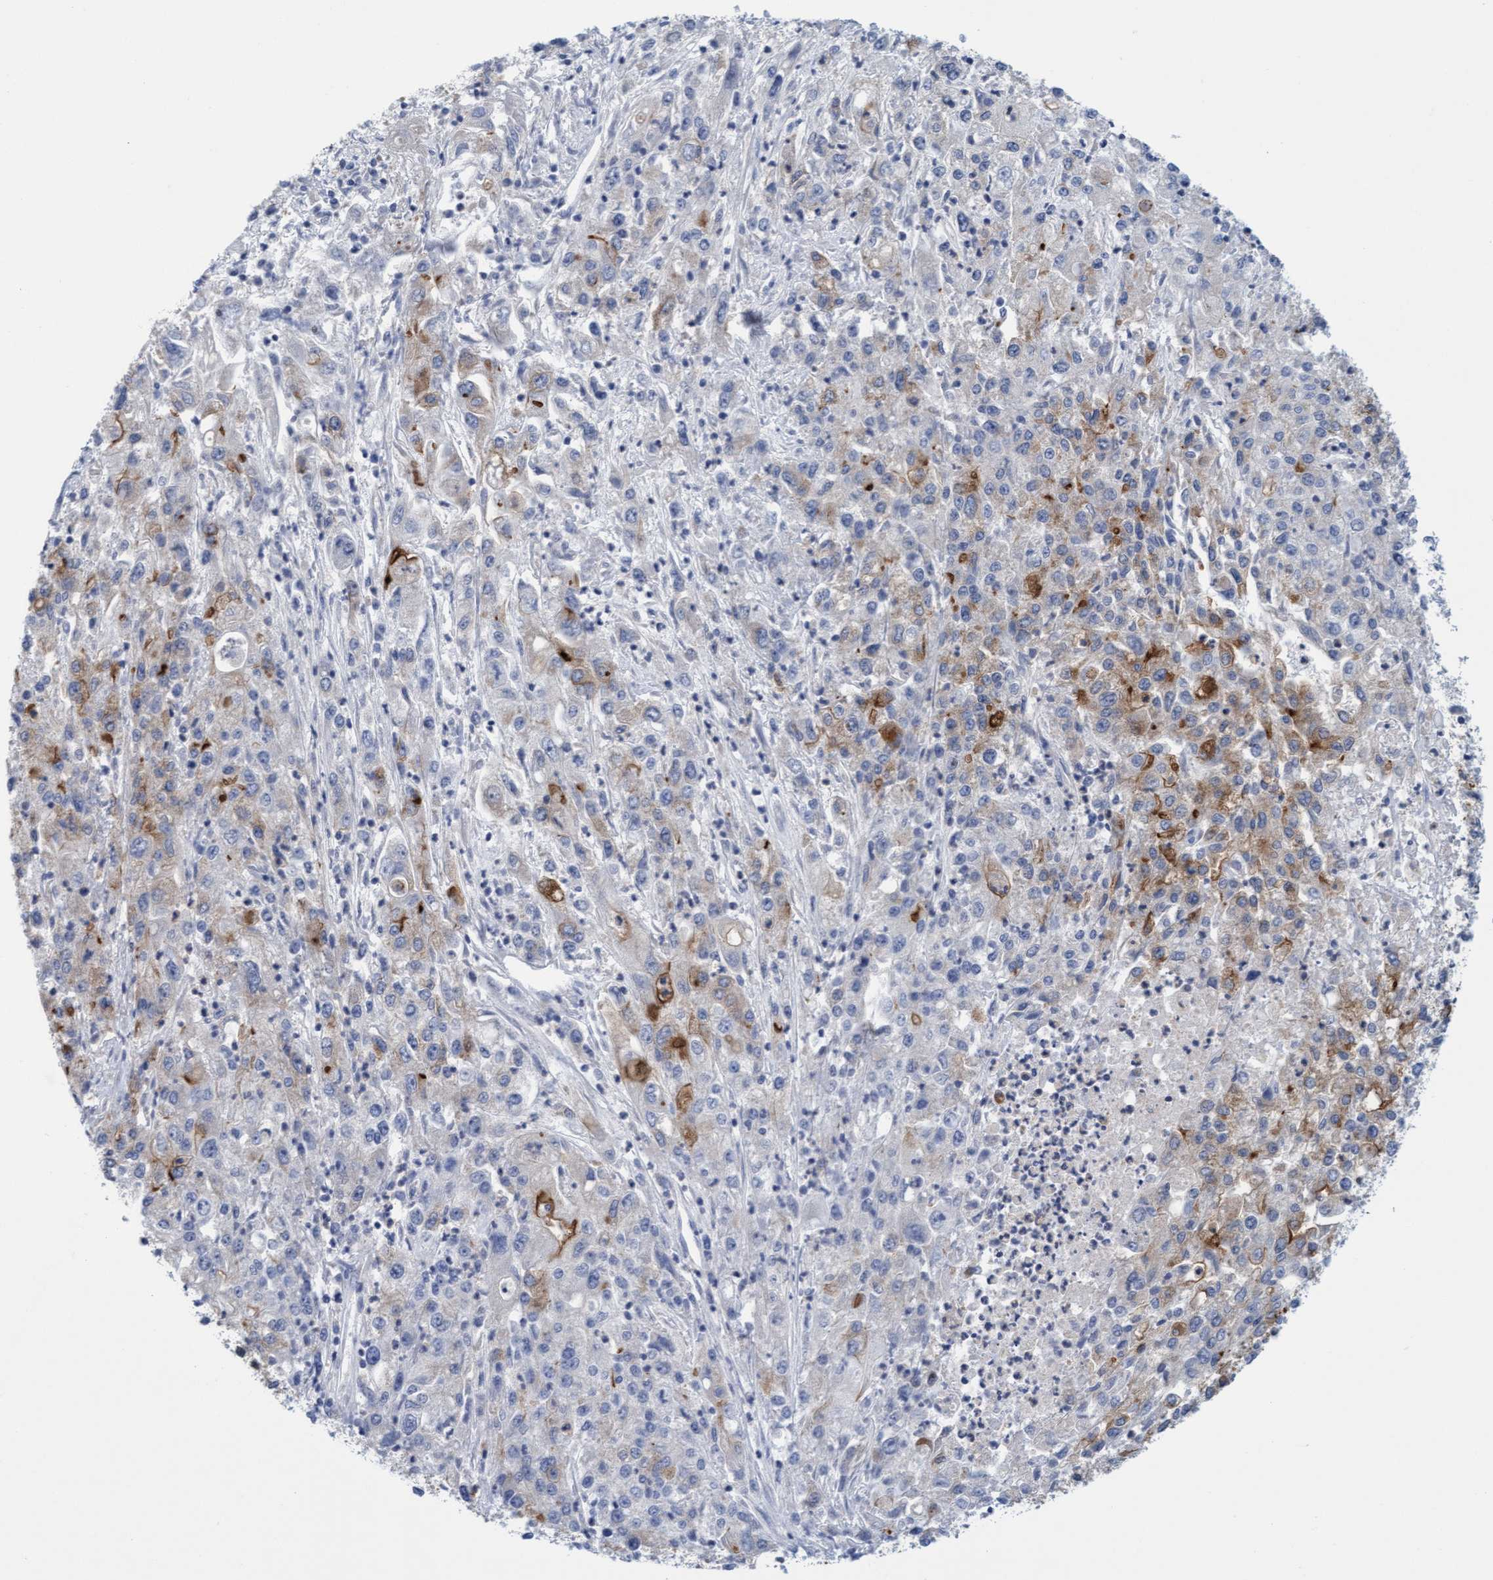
{"staining": {"intensity": "moderate", "quantity": "25%-75%", "location": "cytoplasmic/membranous"}, "tissue": "endometrial cancer", "cell_type": "Tumor cells", "image_type": "cancer", "snomed": [{"axis": "morphology", "description": "Adenocarcinoma, NOS"}, {"axis": "topography", "description": "Endometrium"}], "caption": "Protein staining displays moderate cytoplasmic/membranous staining in approximately 25%-75% of tumor cells in endometrial adenocarcinoma.", "gene": "SLC28A3", "patient": {"sex": "female", "age": 49}}